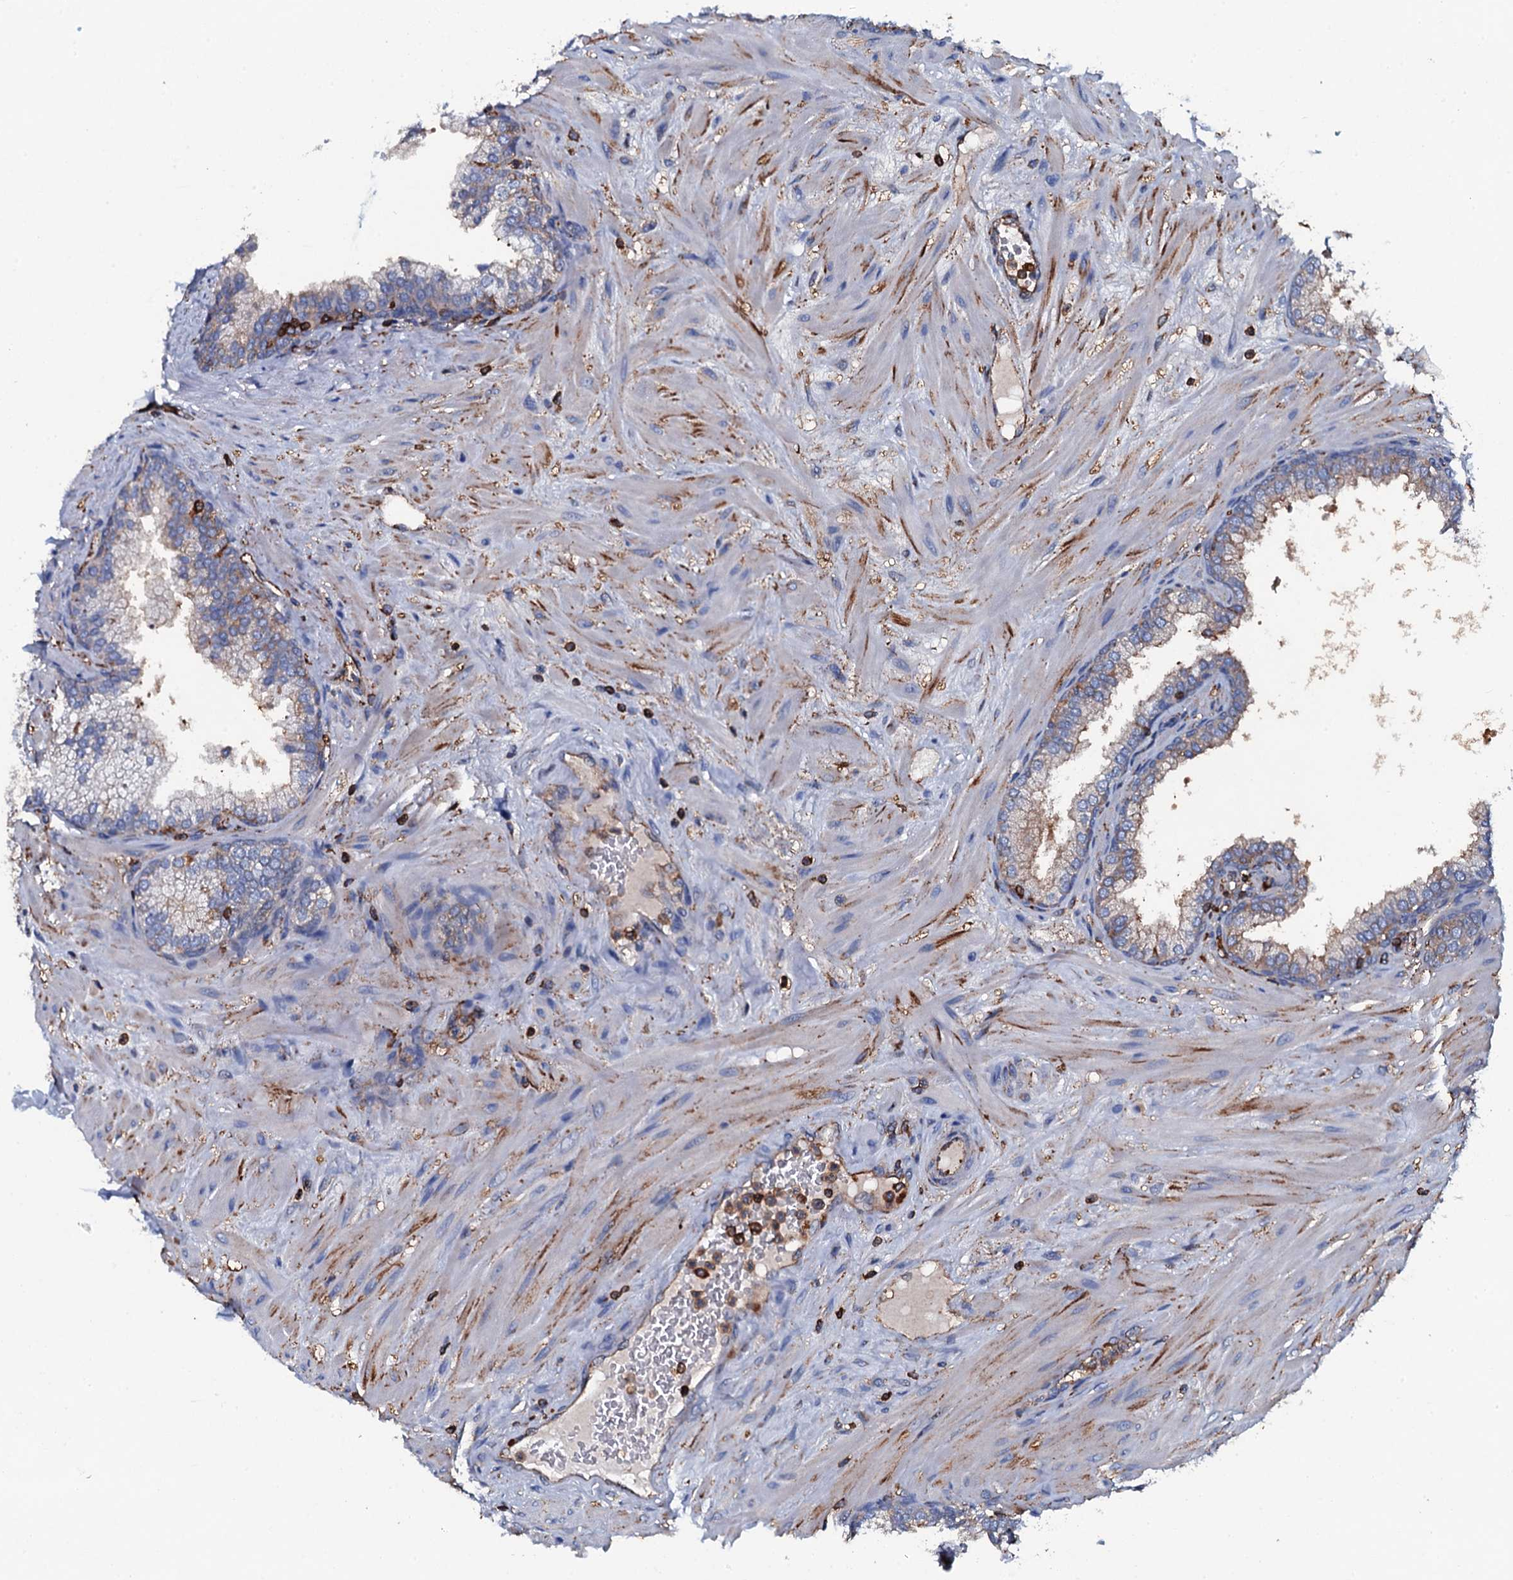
{"staining": {"intensity": "weak", "quantity": "25%-75%", "location": "cytoplasmic/membranous"}, "tissue": "prostate", "cell_type": "Glandular cells", "image_type": "normal", "snomed": [{"axis": "morphology", "description": "Normal tissue, NOS"}, {"axis": "topography", "description": "Prostate"}], "caption": "DAB (3,3'-diaminobenzidine) immunohistochemical staining of unremarkable human prostate displays weak cytoplasmic/membranous protein positivity in about 25%-75% of glandular cells.", "gene": "MS4A4E", "patient": {"sex": "male", "age": 60}}